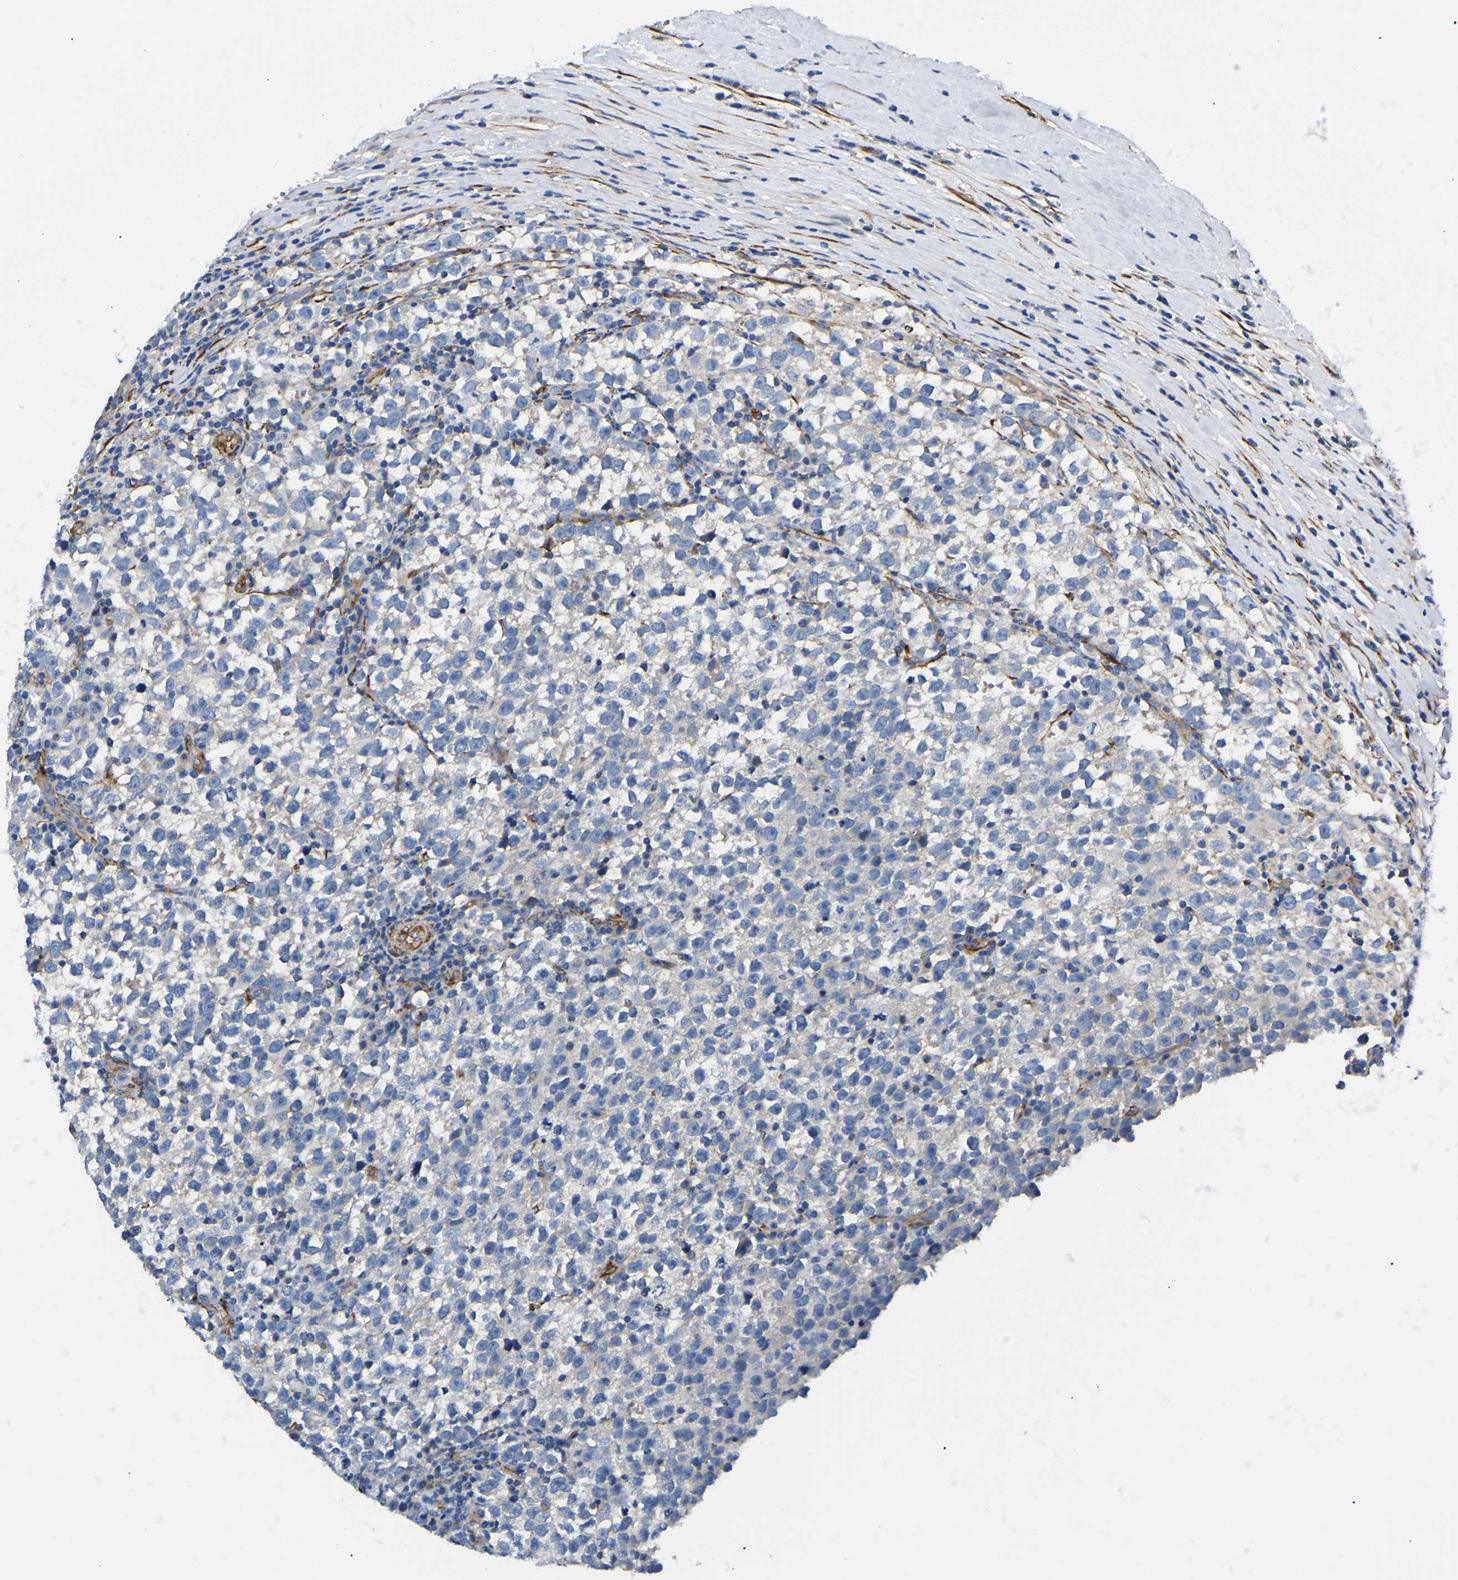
{"staining": {"intensity": "negative", "quantity": "none", "location": "none"}, "tissue": "testis cancer", "cell_type": "Tumor cells", "image_type": "cancer", "snomed": [{"axis": "morphology", "description": "Normal tissue, NOS"}, {"axis": "morphology", "description": "Seminoma, NOS"}, {"axis": "topography", "description": "Testis"}], "caption": "Immunohistochemical staining of testis cancer exhibits no significant positivity in tumor cells. (Stains: DAB (3,3'-diaminobenzidine) IHC with hematoxylin counter stain, Microscopy: brightfield microscopy at high magnification).", "gene": "DUSP8", "patient": {"sex": "male", "age": 43}}